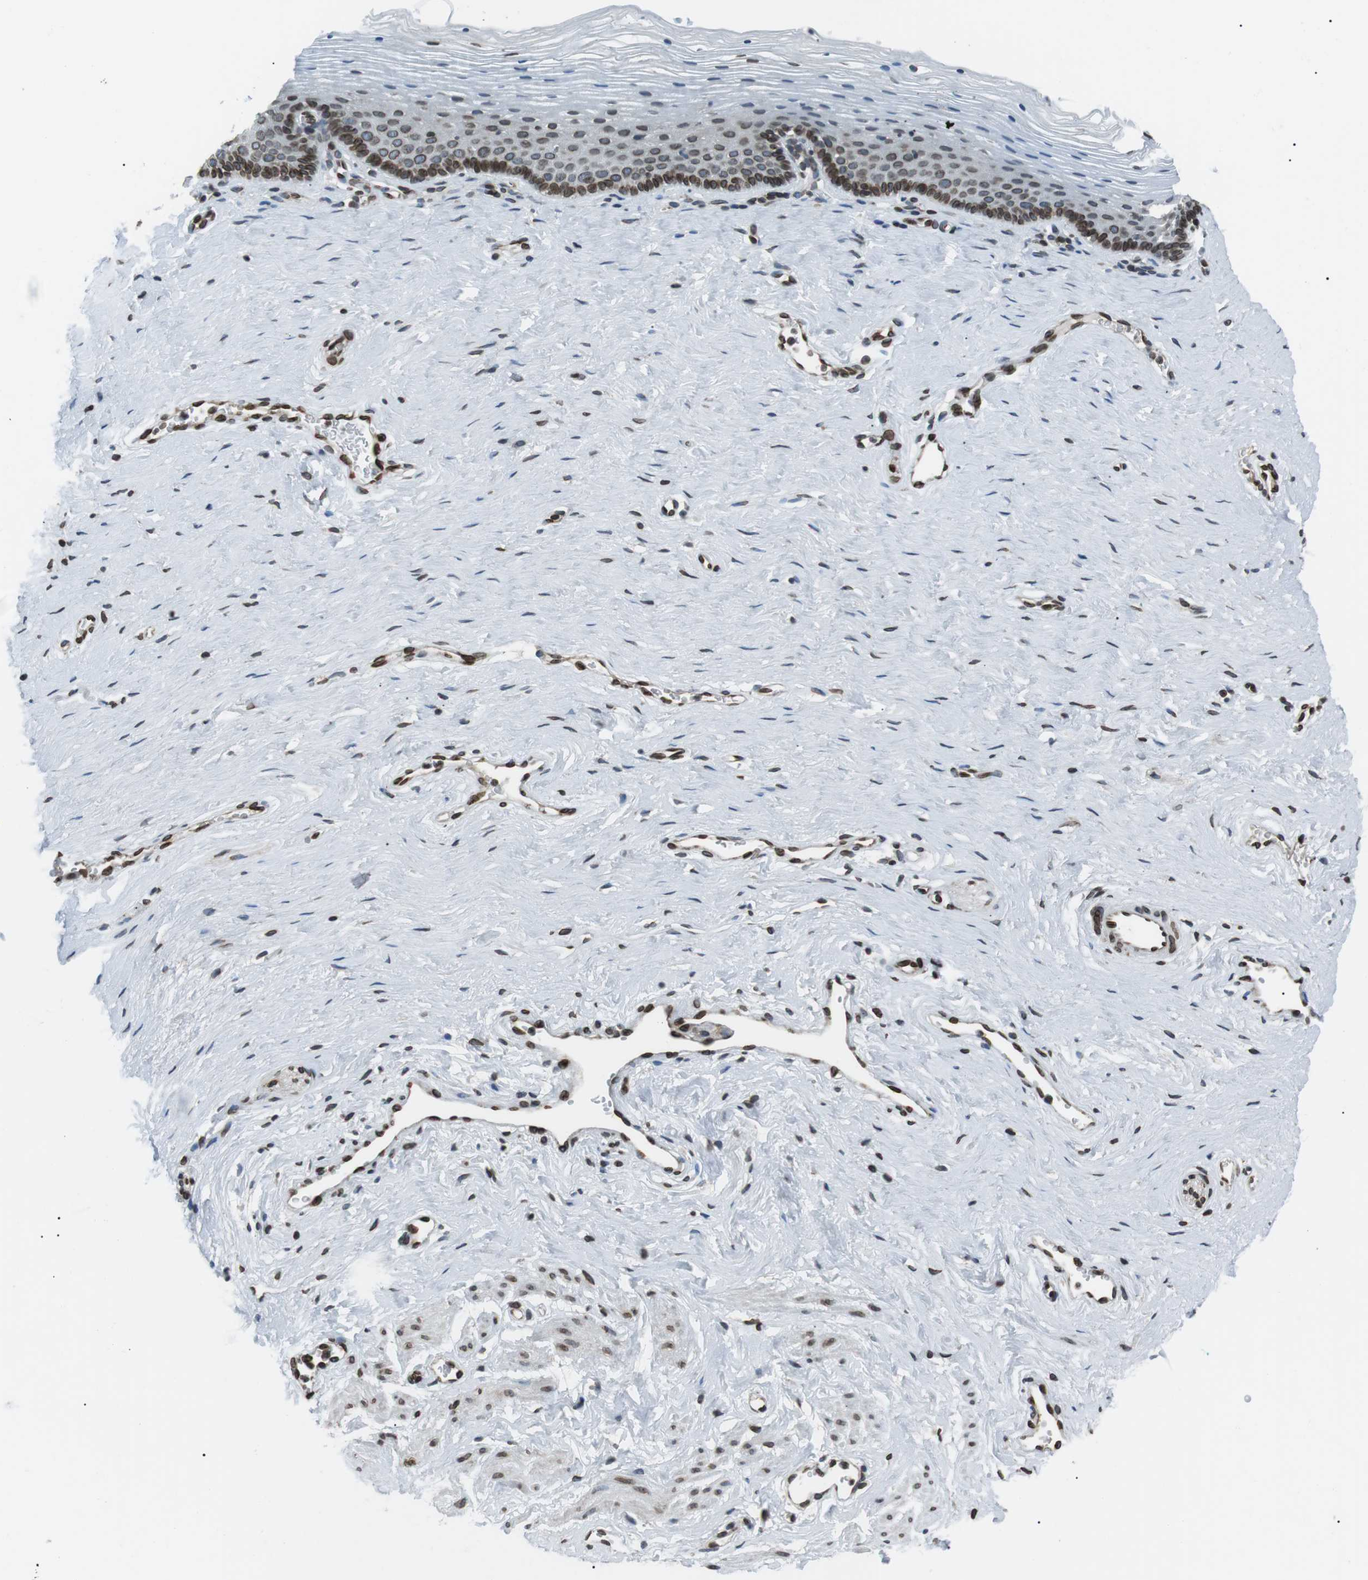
{"staining": {"intensity": "strong", "quantity": "<25%", "location": "cytoplasmic/membranous,nuclear"}, "tissue": "vagina", "cell_type": "Squamous epithelial cells", "image_type": "normal", "snomed": [{"axis": "morphology", "description": "Normal tissue, NOS"}, {"axis": "topography", "description": "Vagina"}], "caption": "The immunohistochemical stain highlights strong cytoplasmic/membranous,nuclear staining in squamous epithelial cells of unremarkable vagina. Immunohistochemistry (ihc) stains the protein in brown and the nuclei are stained blue.", "gene": "TMX4", "patient": {"sex": "female", "age": 32}}